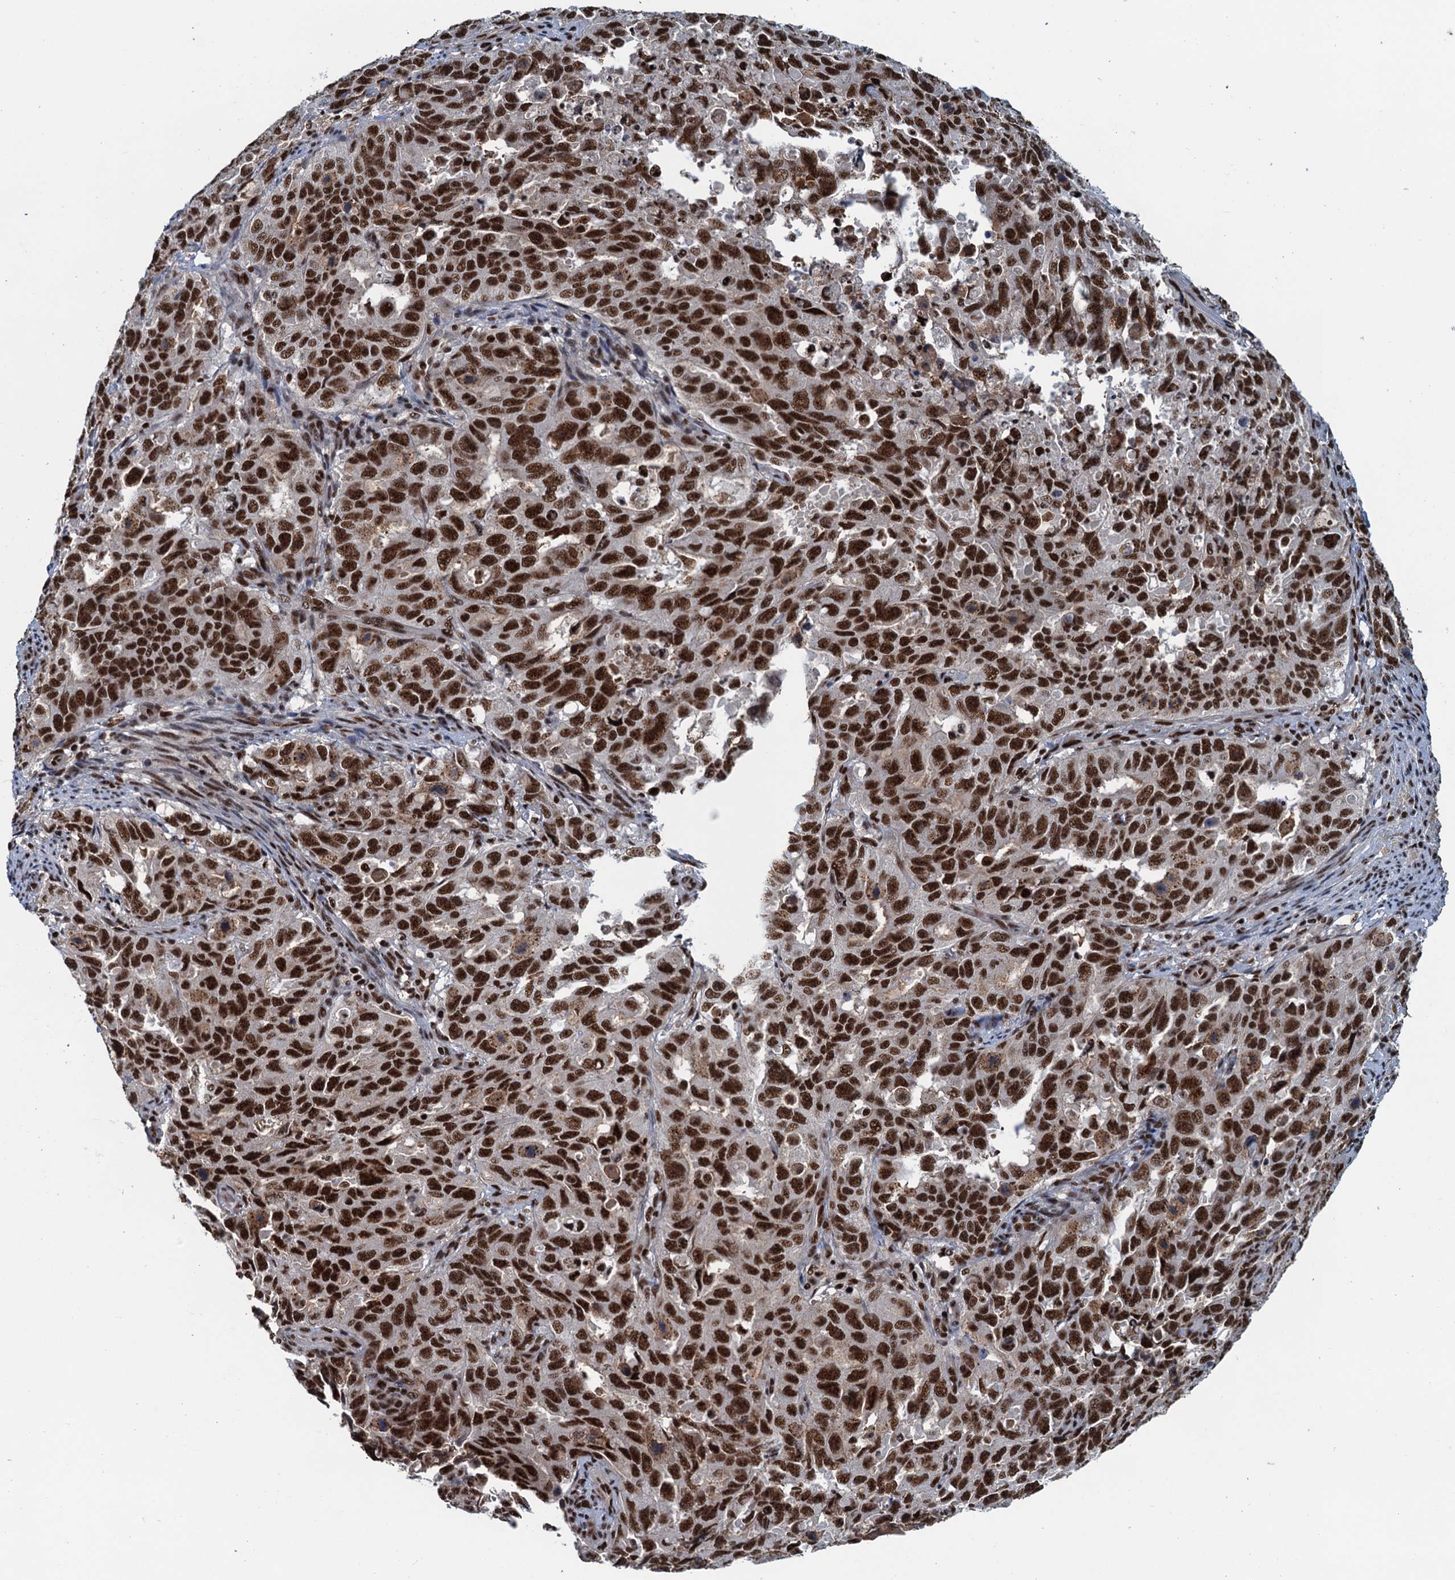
{"staining": {"intensity": "strong", "quantity": ">75%", "location": "nuclear"}, "tissue": "endometrial cancer", "cell_type": "Tumor cells", "image_type": "cancer", "snomed": [{"axis": "morphology", "description": "Adenocarcinoma, NOS"}, {"axis": "topography", "description": "Endometrium"}], "caption": "There is high levels of strong nuclear positivity in tumor cells of adenocarcinoma (endometrial), as demonstrated by immunohistochemical staining (brown color).", "gene": "ZC3H18", "patient": {"sex": "female", "age": 65}}